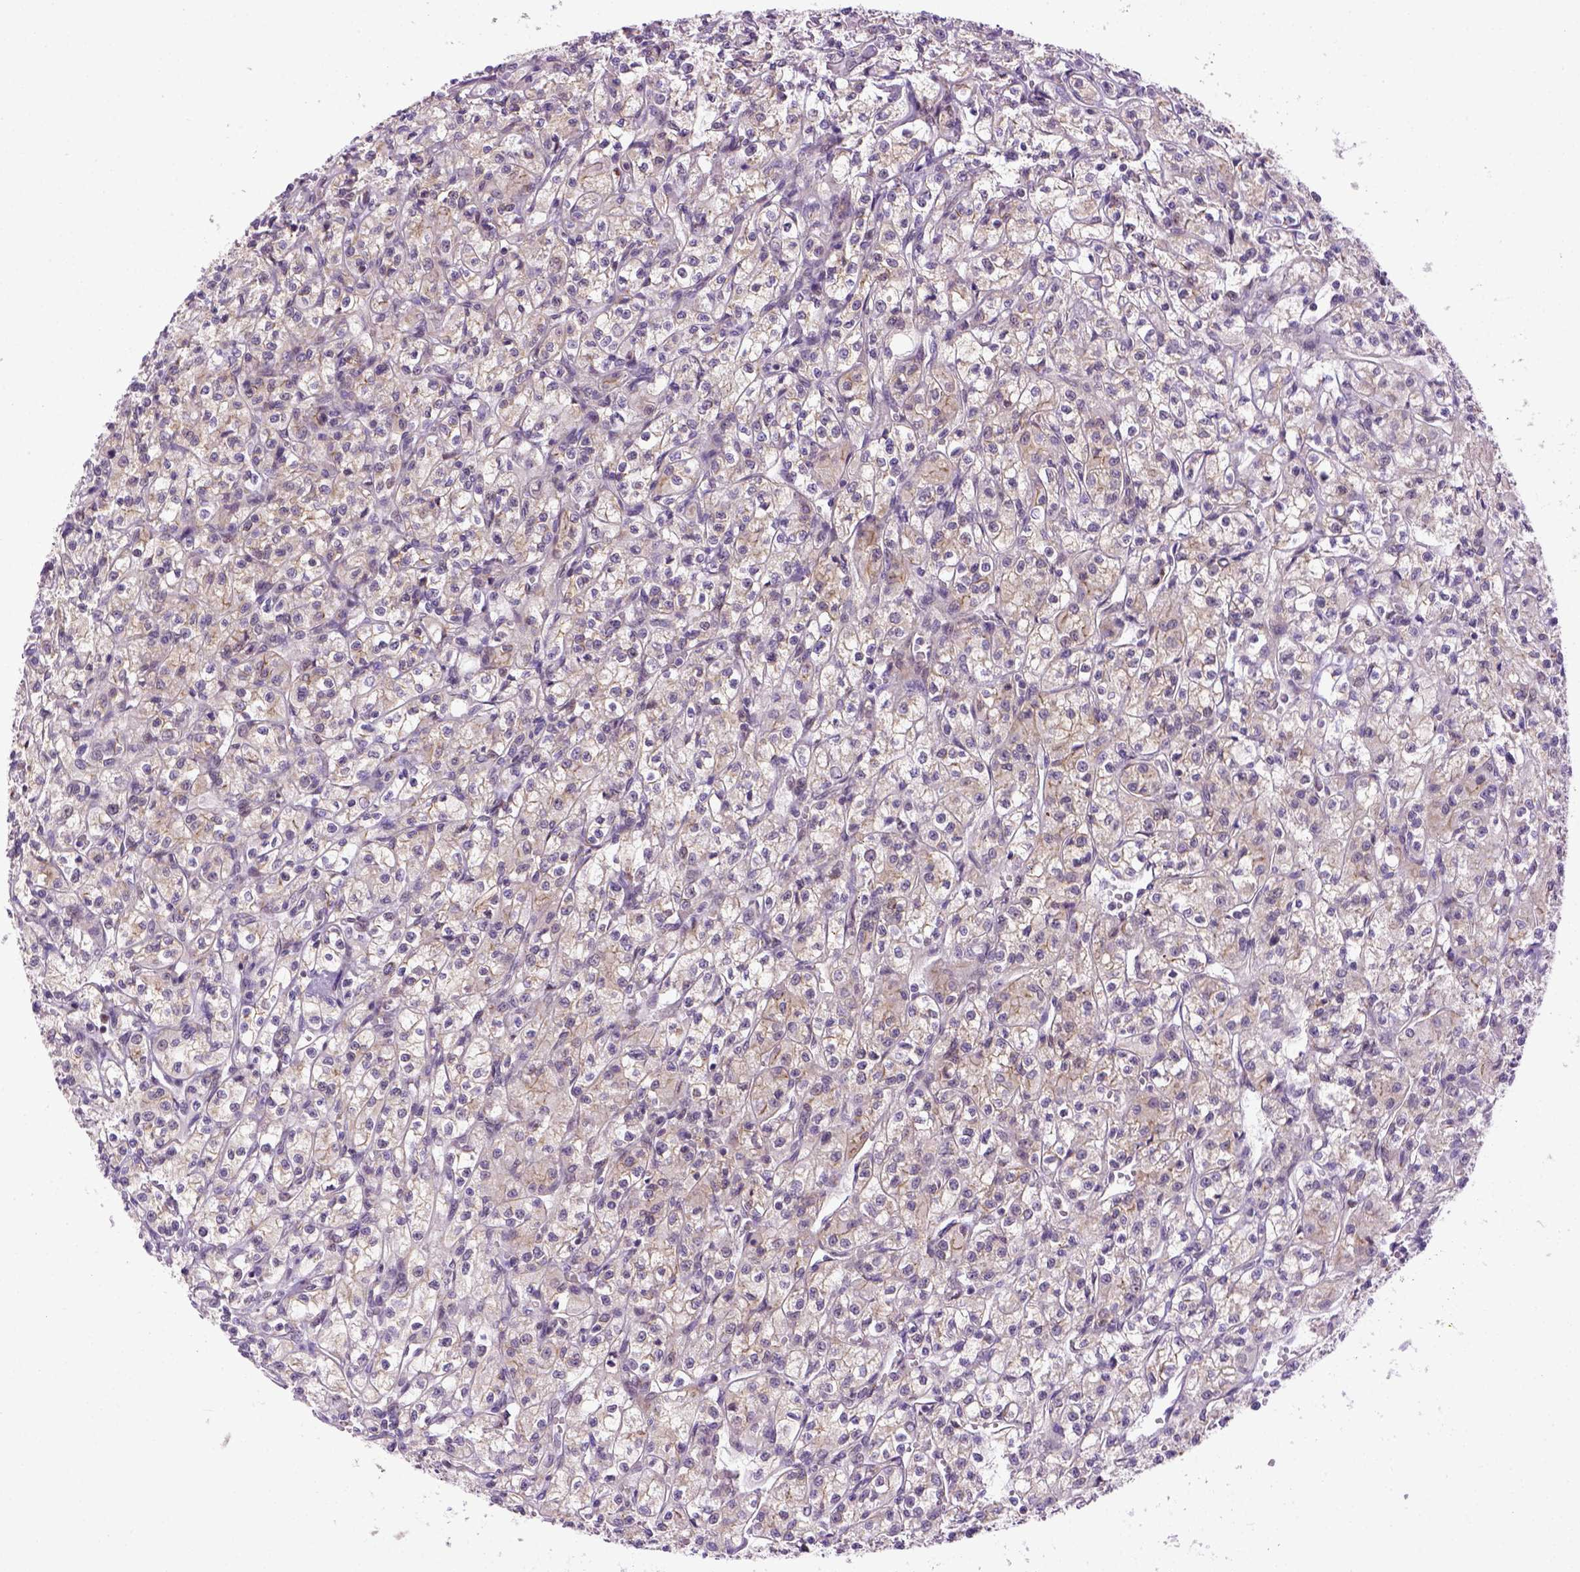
{"staining": {"intensity": "weak", "quantity": "<25%", "location": "cytoplasmic/membranous"}, "tissue": "renal cancer", "cell_type": "Tumor cells", "image_type": "cancer", "snomed": [{"axis": "morphology", "description": "Adenocarcinoma, NOS"}, {"axis": "topography", "description": "Kidney"}], "caption": "Immunohistochemistry (IHC) micrograph of renal cancer (adenocarcinoma) stained for a protein (brown), which shows no expression in tumor cells.", "gene": "KAZN", "patient": {"sex": "female", "age": 70}}